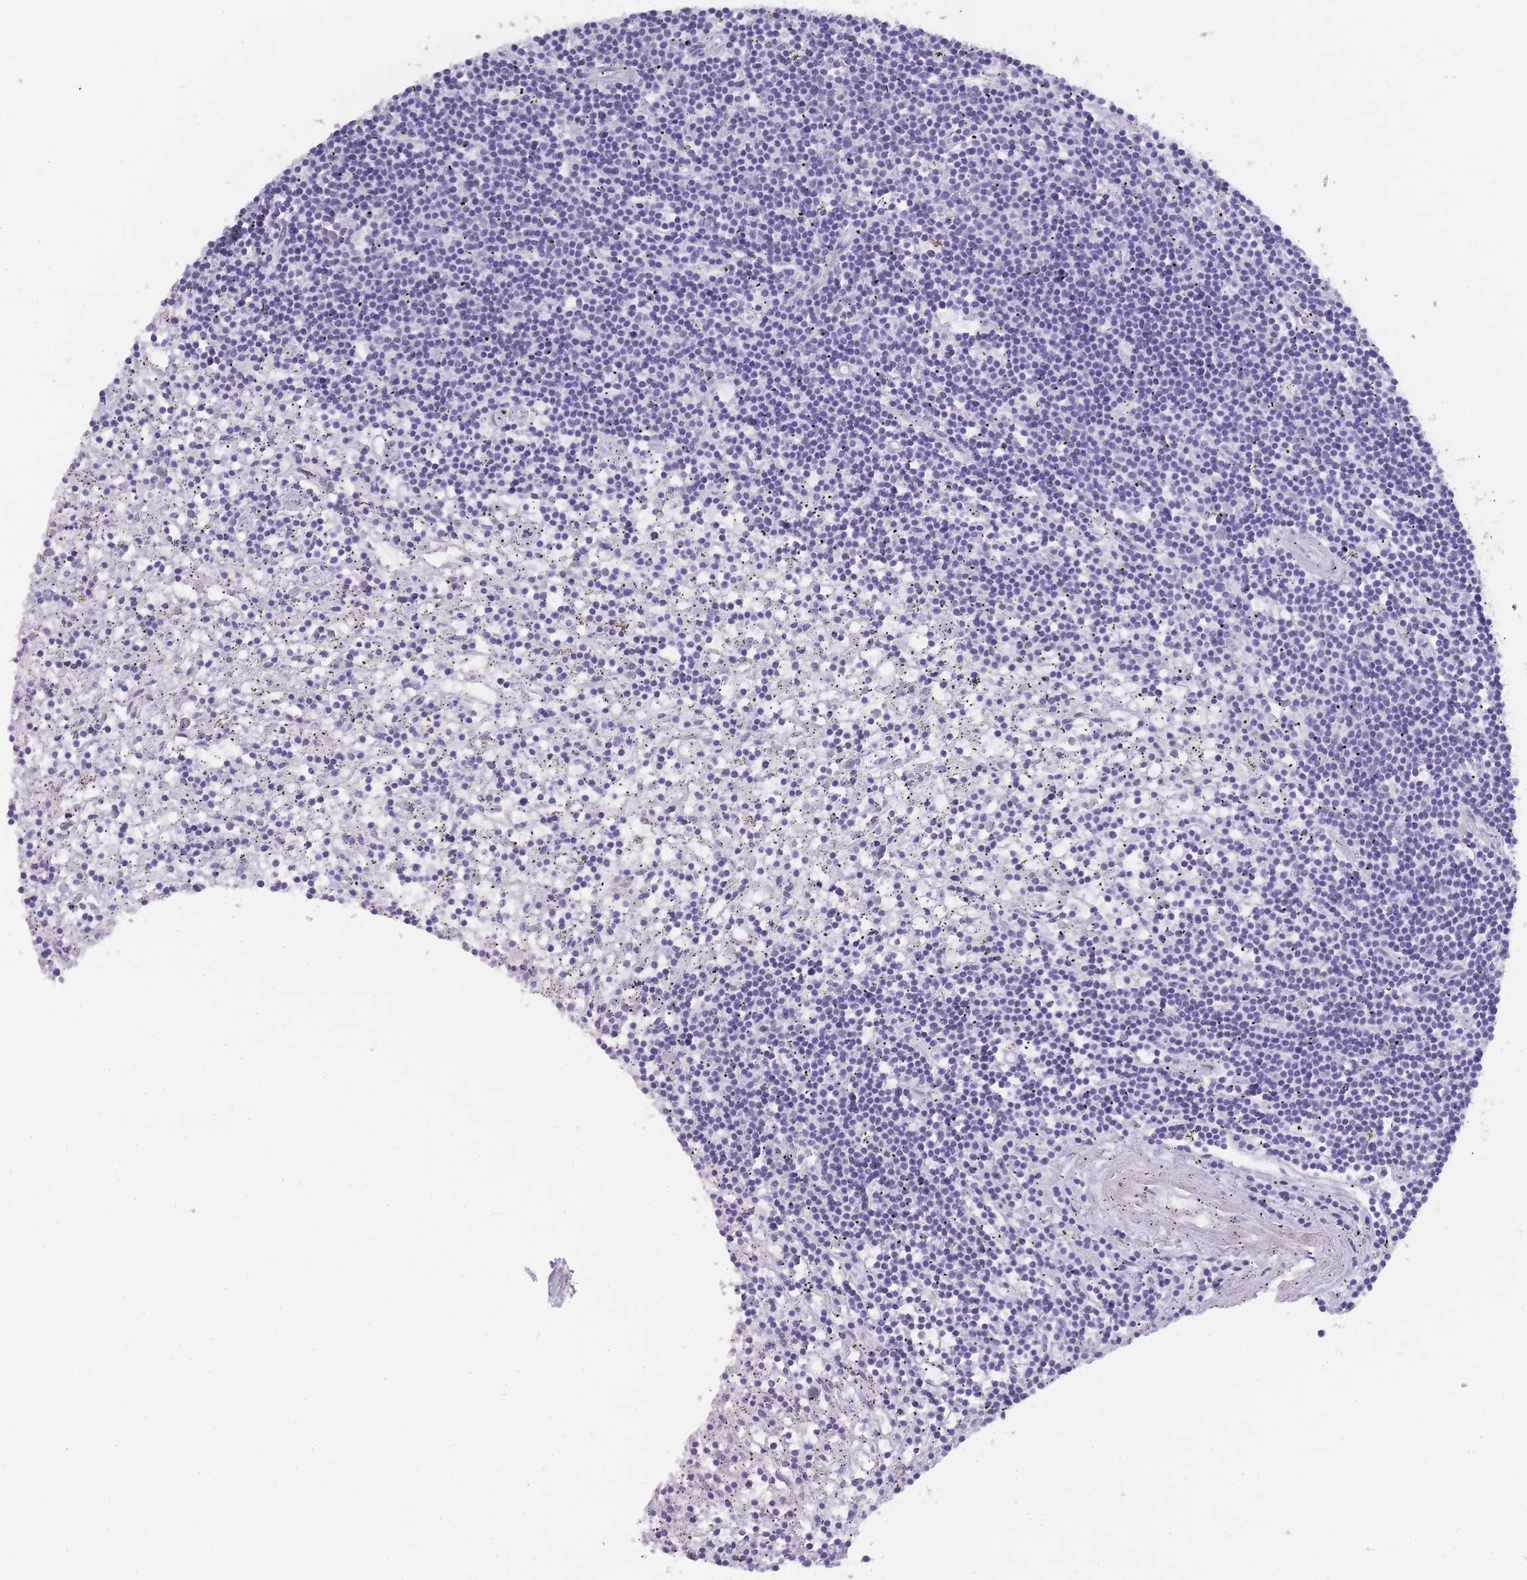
{"staining": {"intensity": "negative", "quantity": "none", "location": "none"}, "tissue": "lymphoma", "cell_type": "Tumor cells", "image_type": "cancer", "snomed": [{"axis": "morphology", "description": "Malignant lymphoma, non-Hodgkin's type, Low grade"}, {"axis": "topography", "description": "Spleen"}], "caption": "A photomicrograph of lymphoma stained for a protein displays no brown staining in tumor cells.", "gene": "TCP11", "patient": {"sex": "male", "age": 76}}